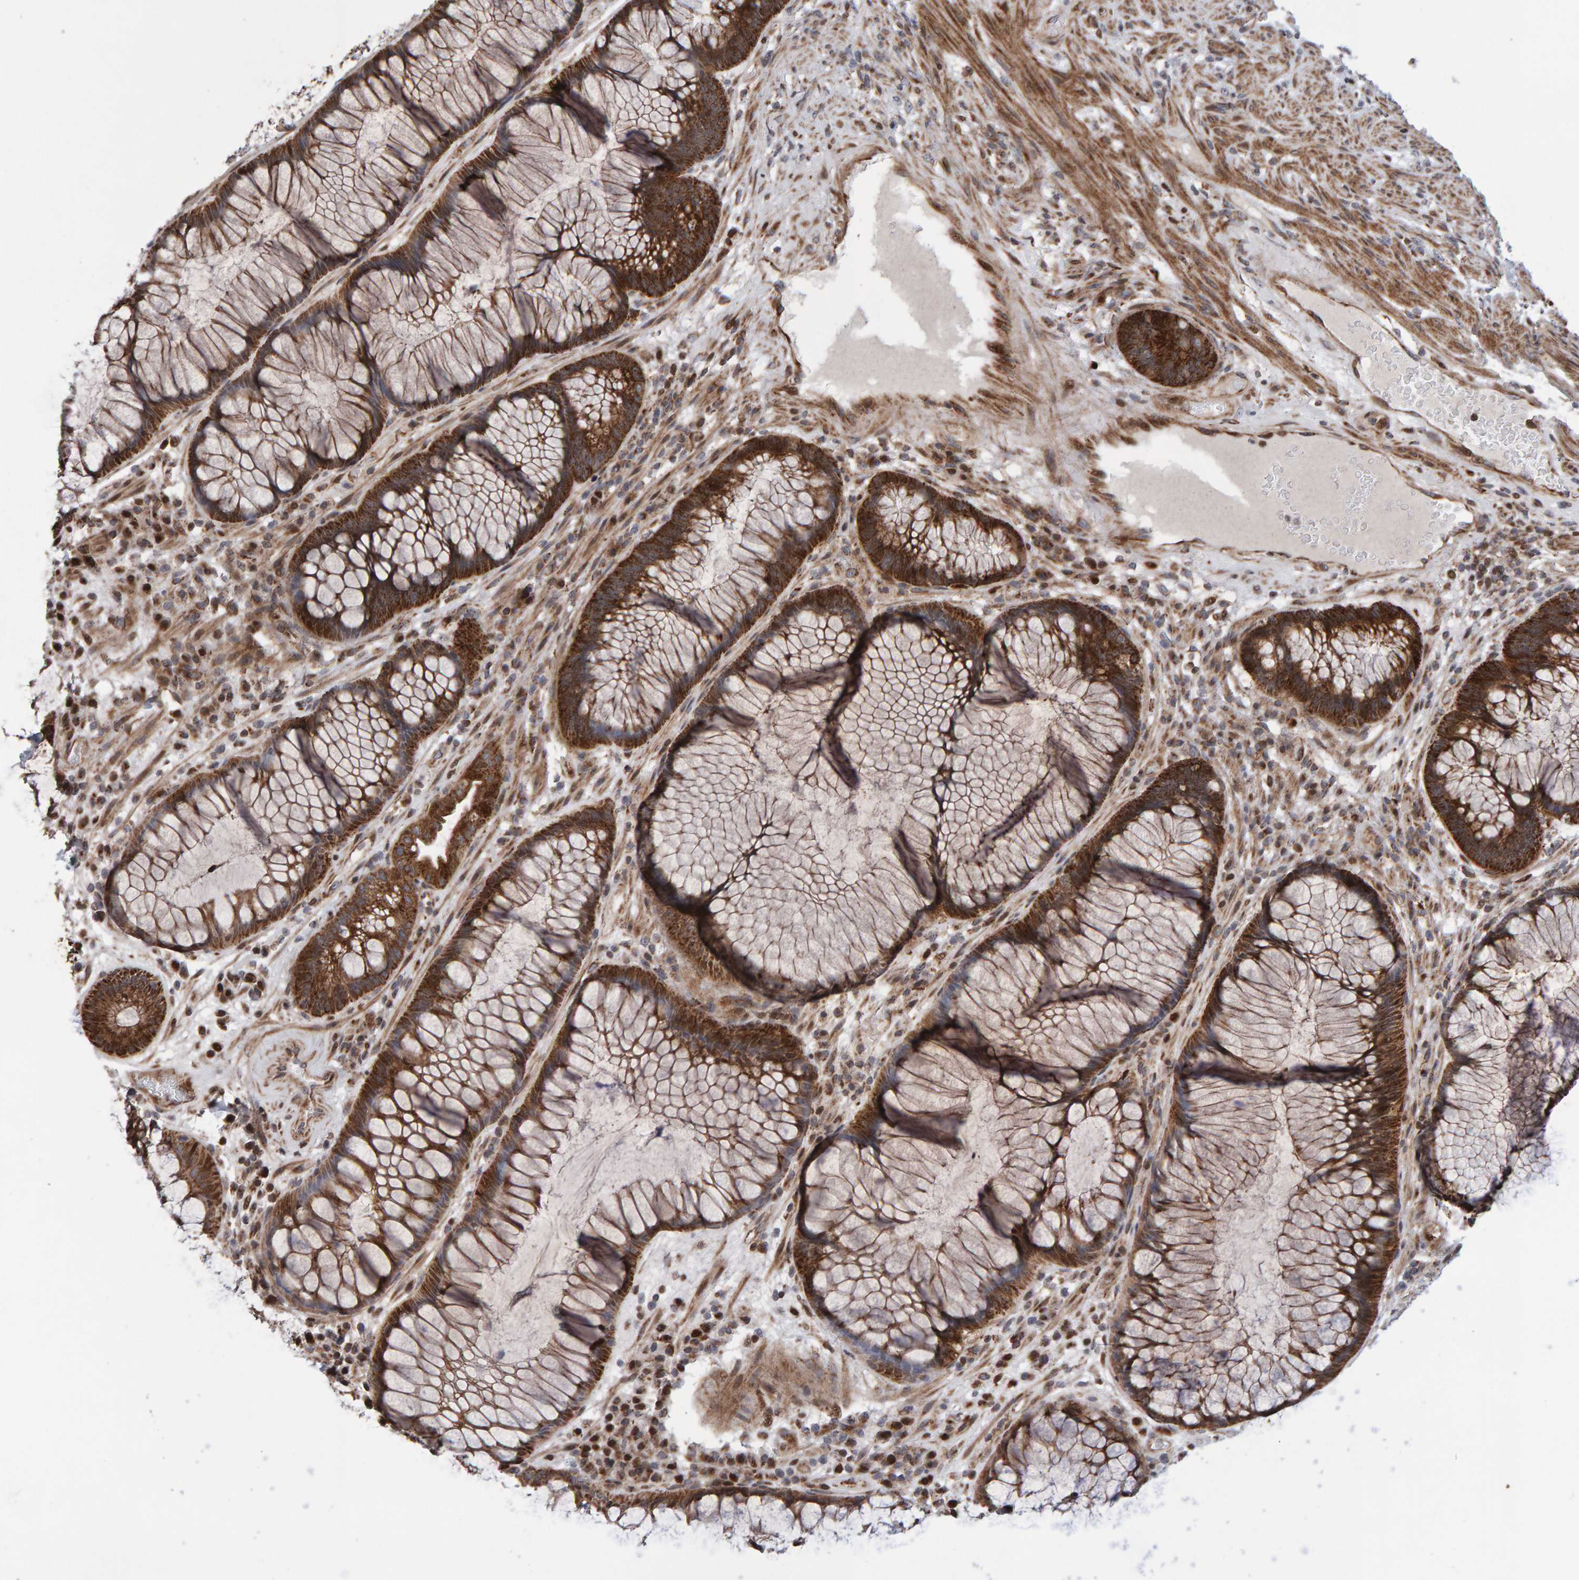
{"staining": {"intensity": "strong", "quantity": ">75%", "location": "cytoplasmic/membranous"}, "tissue": "rectum", "cell_type": "Glandular cells", "image_type": "normal", "snomed": [{"axis": "morphology", "description": "Normal tissue, NOS"}, {"axis": "topography", "description": "Rectum"}], "caption": "There is high levels of strong cytoplasmic/membranous staining in glandular cells of benign rectum, as demonstrated by immunohistochemical staining (brown color).", "gene": "PECR", "patient": {"sex": "male", "age": 51}}